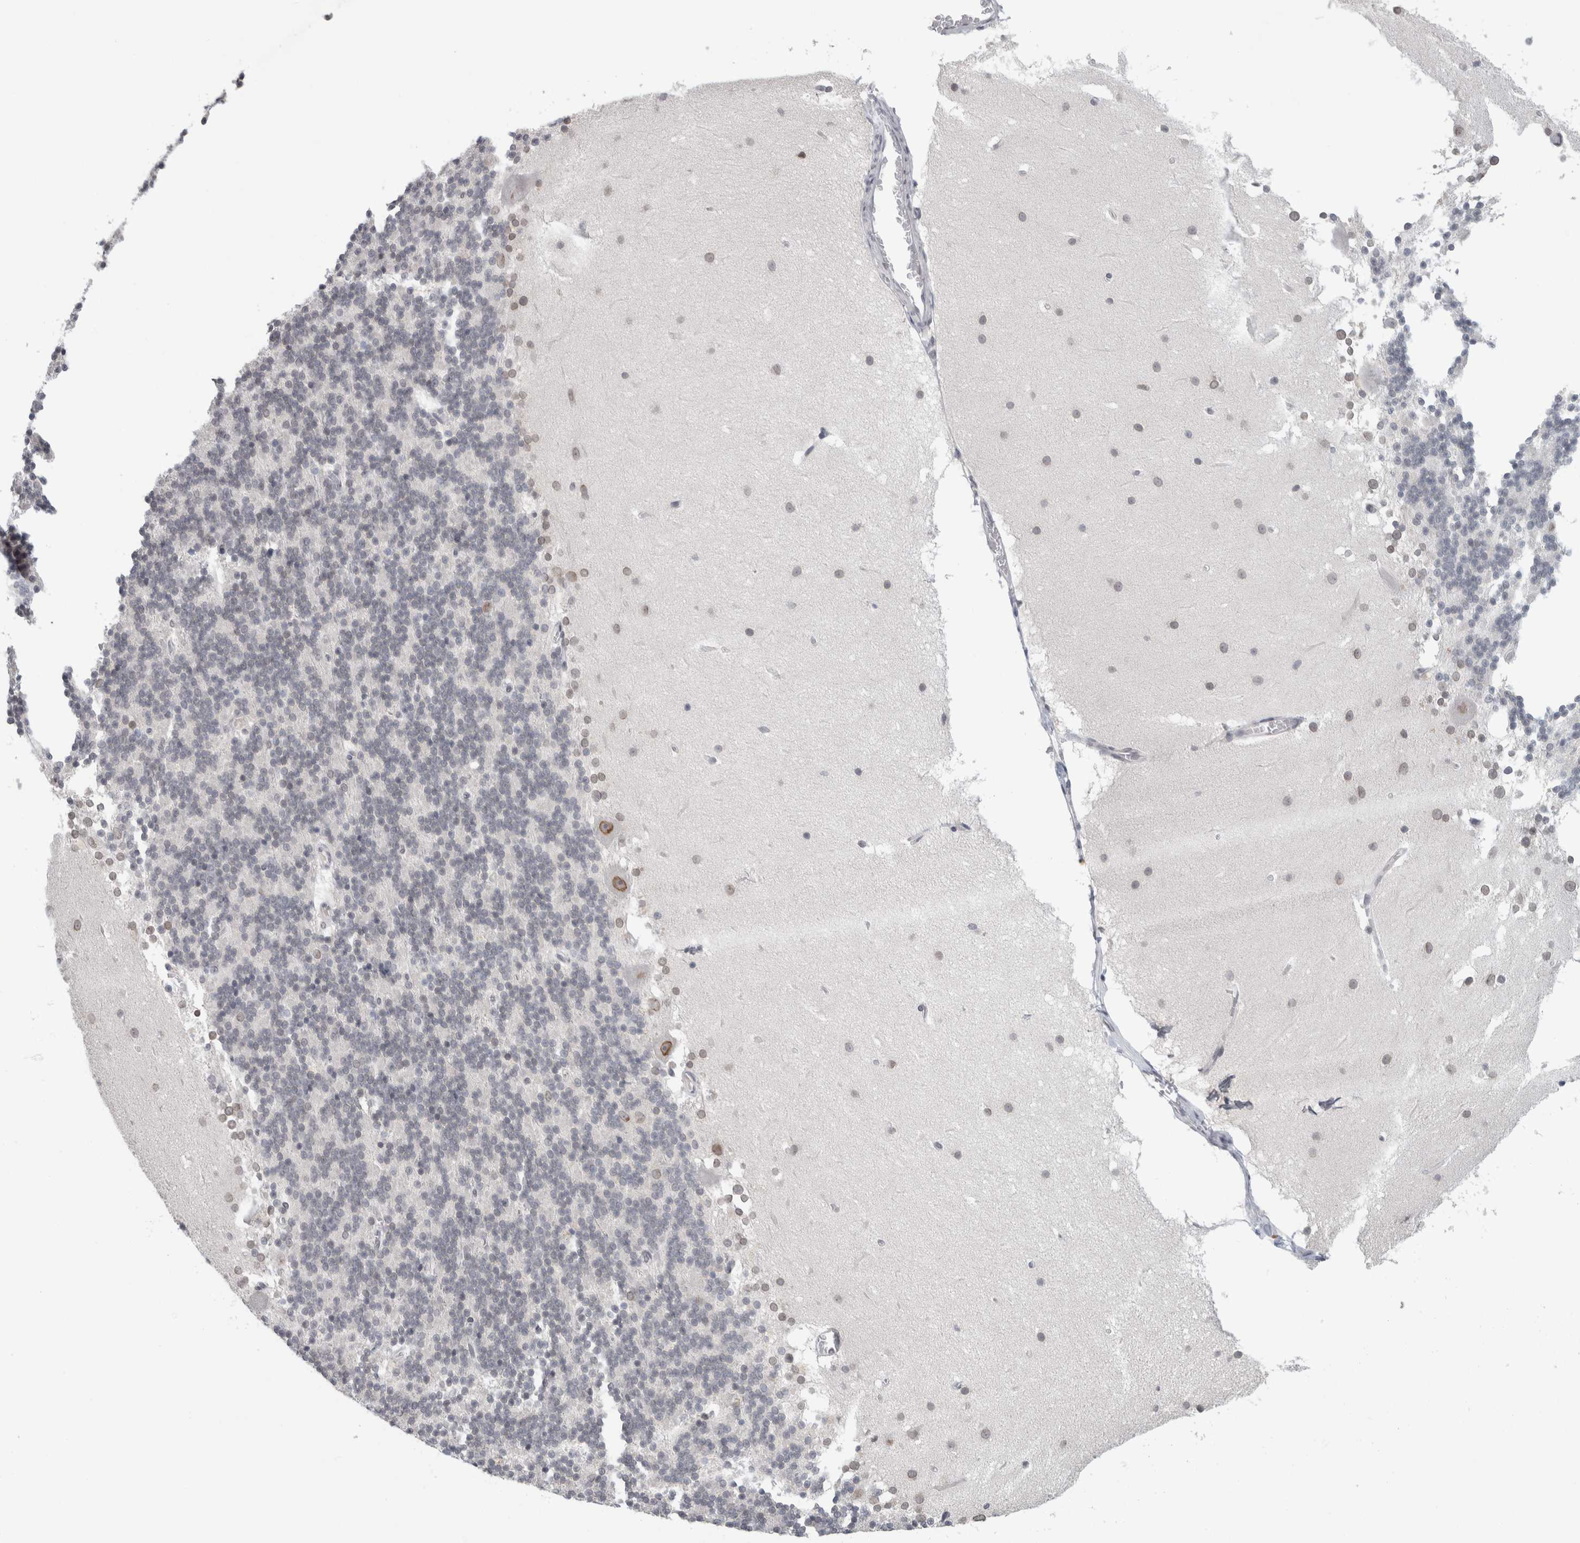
{"staining": {"intensity": "negative", "quantity": "none", "location": "none"}, "tissue": "cerebellum", "cell_type": "Cells in granular layer", "image_type": "normal", "snomed": [{"axis": "morphology", "description": "Normal tissue, NOS"}, {"axis": "topography", "description": "Cerebellum"}], "caption": "Cerebellum was stained to show a protein in brown. There is no significant expression in cells in granular layer. (DAB IHC with hematoxylin counter stain).", "gene": "ZNF770", "patient": {"sex": "female", "age": 19}}